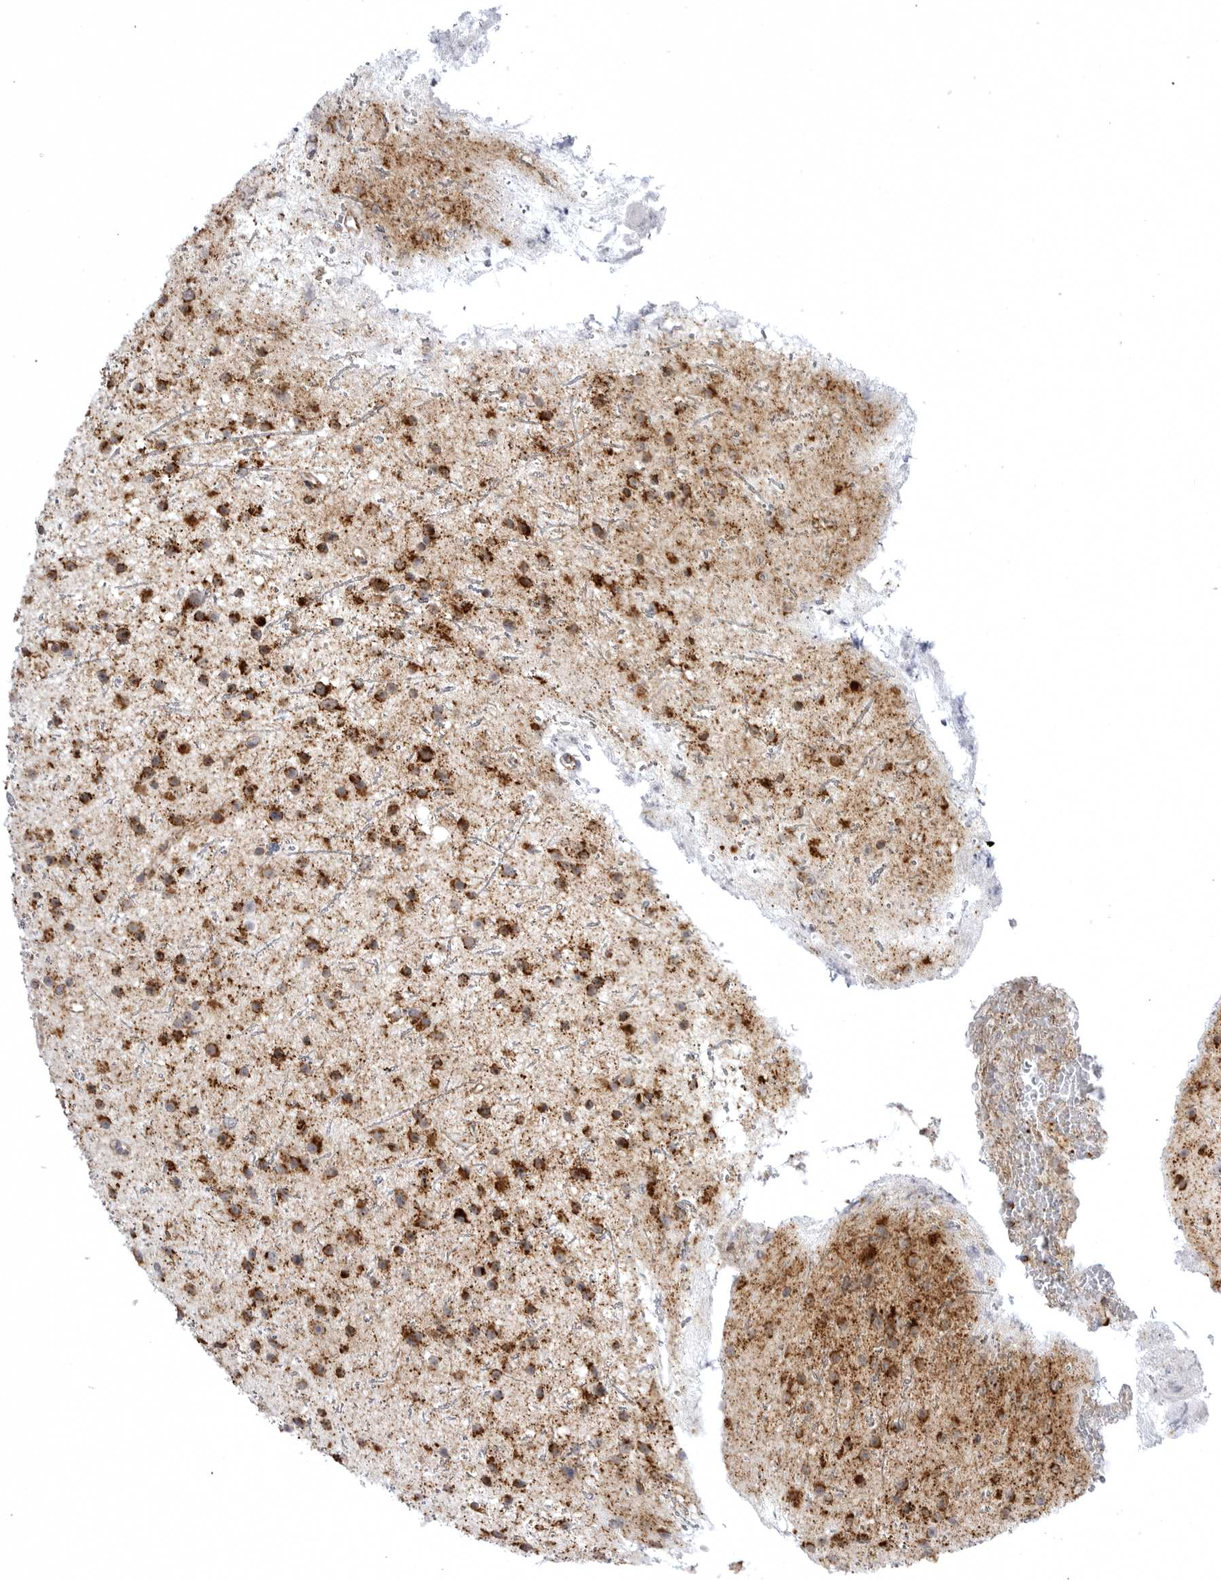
{"staining": {"intensity": "strong", "quantity": ">75%", "location": "cytoplasmic/membranous"}, "tissue": "glioma", "cell_type": "Tumor cells", "image_type": "cancer", "snomed": [{"axis": "morphology", "description": "Glioma, malignant, Low grade"}, {"axis": "topography", "description": "Cerebral cortex"}], "caption": "Immunohistochemical staining of human malignant low-grade glioma demonstrates high levels of strong cytoplasmic/membranous protein expression in approximately >75% of tumor cells. (DAB (3,3'-diaminobenzidine) IHC with brightfield microscopy, high magnification).", "gene": "TUFM", "patient": {"sex": "female", "age": 39}}